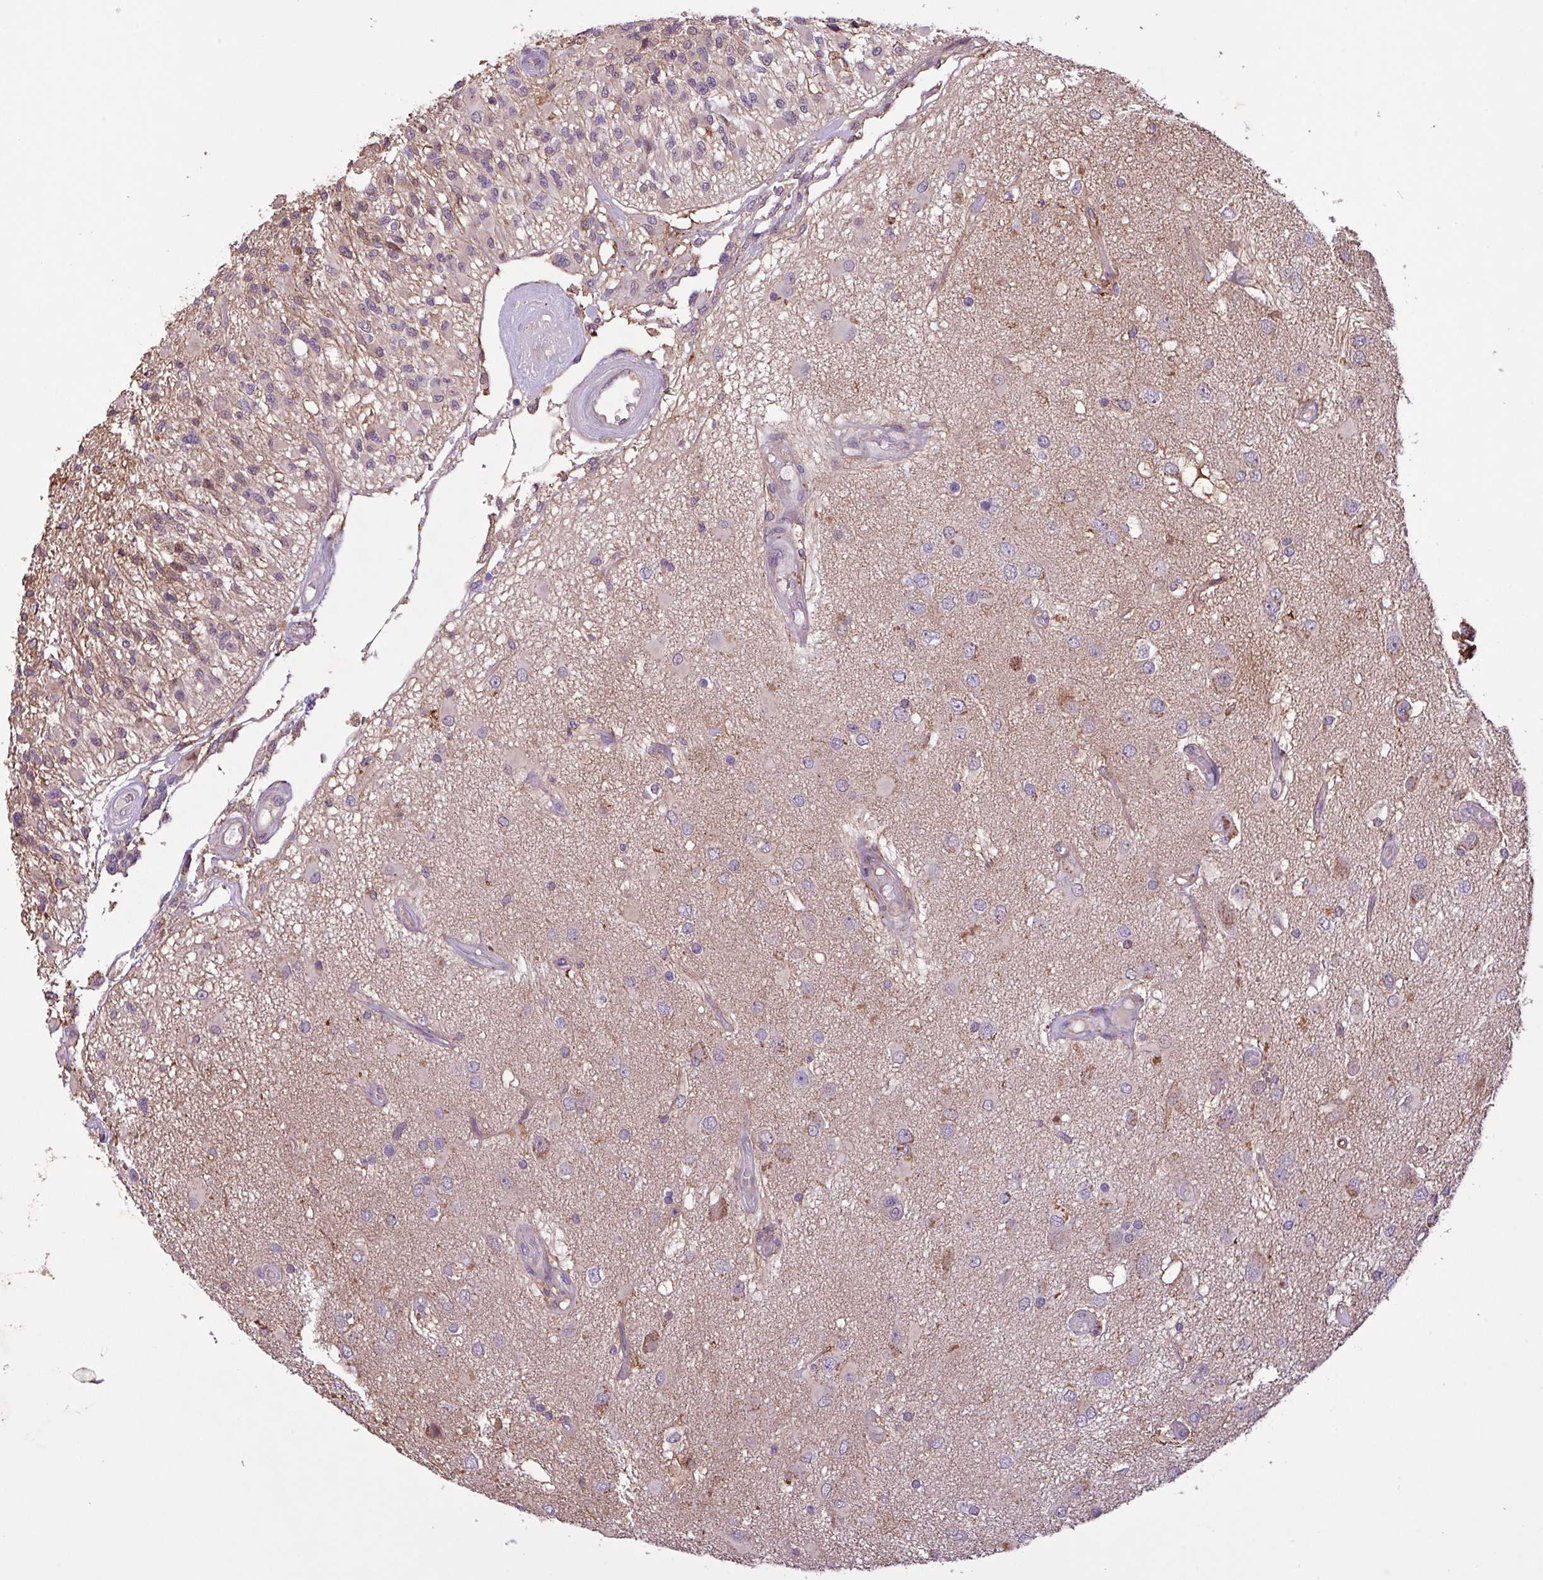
{"staining": {"intensity": "weak", "quantity": "25%-75%", "location": "cytoplasmic/membranous"}, "tissue": "glioma", "cell_type": "Tumor cells", "image_type": "cancer", "snomed": [{"axis": "morphology", "description": "Glioma, malignant, High grade"}, {"axis": "morphology", "description": "Glioblastoma, NOS"}, {"axis": "topography", "description": "Brain"}], "caption": "Tumor cells demonstrate low levels of weak cytoplasmic/membranous staining in about 25%-75% of cells in glioma.", "gene": "RPP25L", "patient": {"sex": "male", "age": 60}}